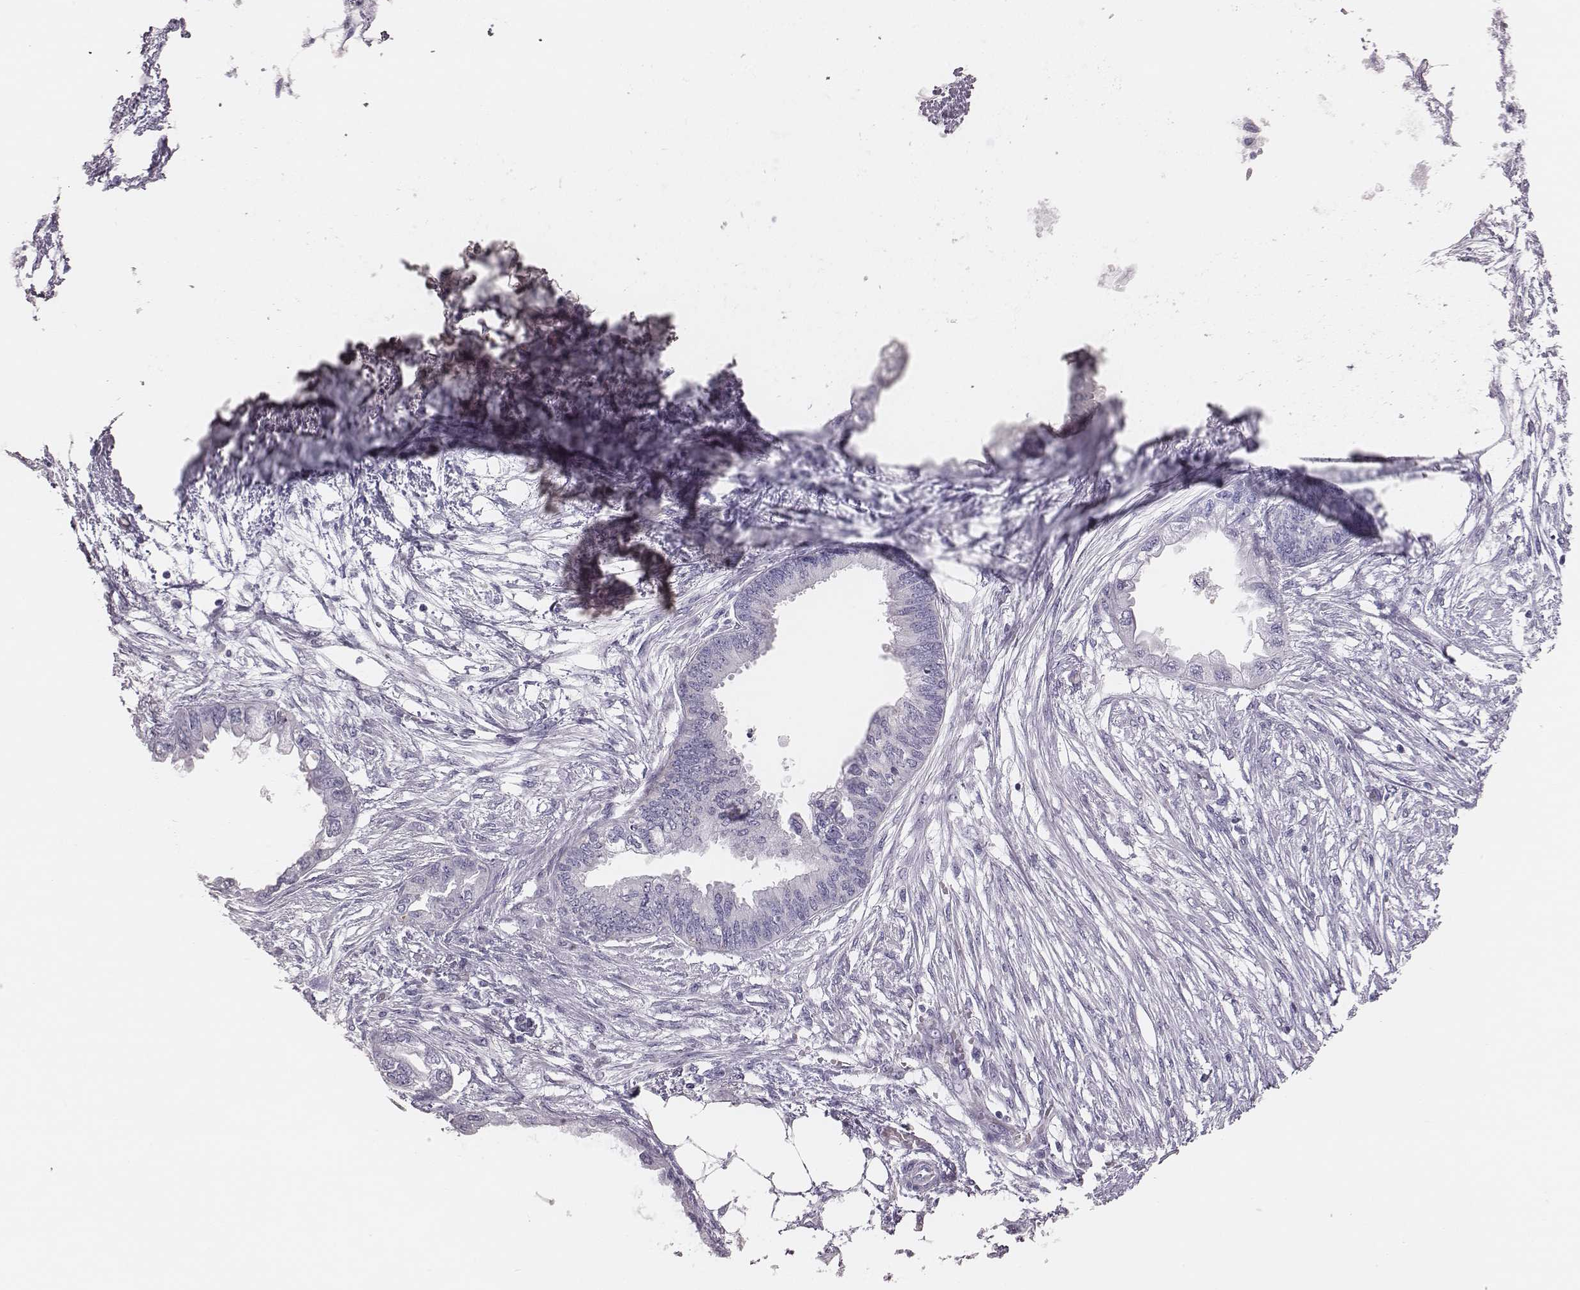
{"staining": {"intensity": "negative", "quantity": "none", "location": "none"}, "tissue": "endometrial cancer", "cell_type": "Tumor cells", "image_type": "cancer", "snomed": [{"axis": "morphology", "description": "Adenocarcinoma, NOS"}, {"axis": "morphology", "description": "Adenocarcinoma, metastatic, NOS"}, {"axis": "topography", "description": "Adipose tissue"}, {"axis": "topography", "description": "Endometrium"}], "caption": "Immunohistochemical staining of human adenocarcinoma (endometrial) shows no significant positivity in tumor cells. (Stains: DAB immunohistochemistry with hematoxylin counter stain, Microscopy: brightfield microscopy at high magnification).", "gene": "H1-6", "patient": {"sex": "female", "age": 67}}